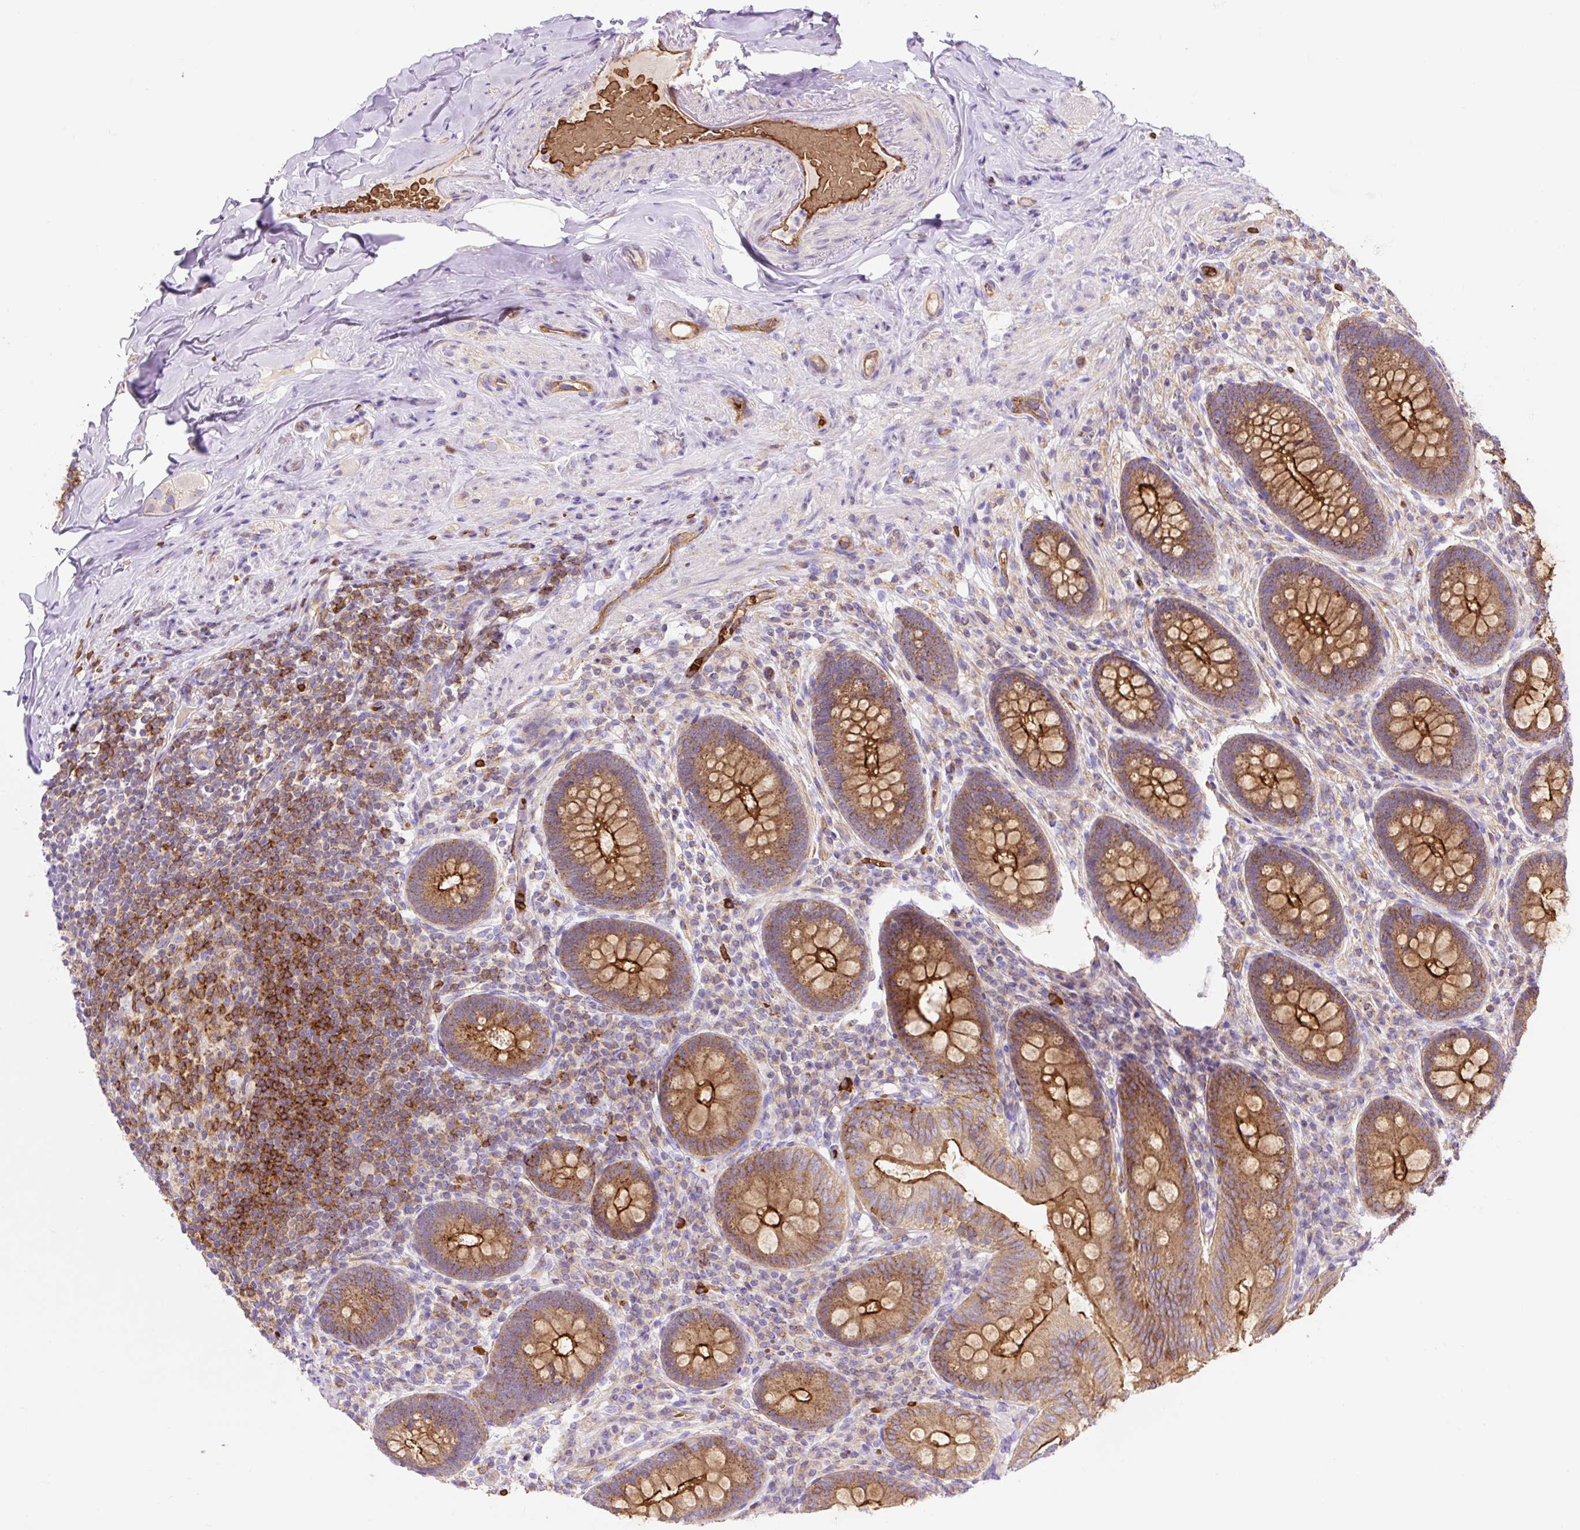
{"staining": {"intensity": "strong", "quantity": ">75%", "location": "cytoplasmic/membranous"}, "tissue": "appendix", "cell_type": "Glandular cells", "image_type": "normal", "snomed": [{"axis": "morphology", "description": "Normal tissue, NOS"}, {"axis": "topography", "description": "Appendix"}], "caption": "Brown immunohistochemical staining in benign human appendix reveals strong cytoplasmic/membranous staining in about >75% of glandular cells.", "gene": "HIP1R", "patient": {"sex": "male", "age": 71}}